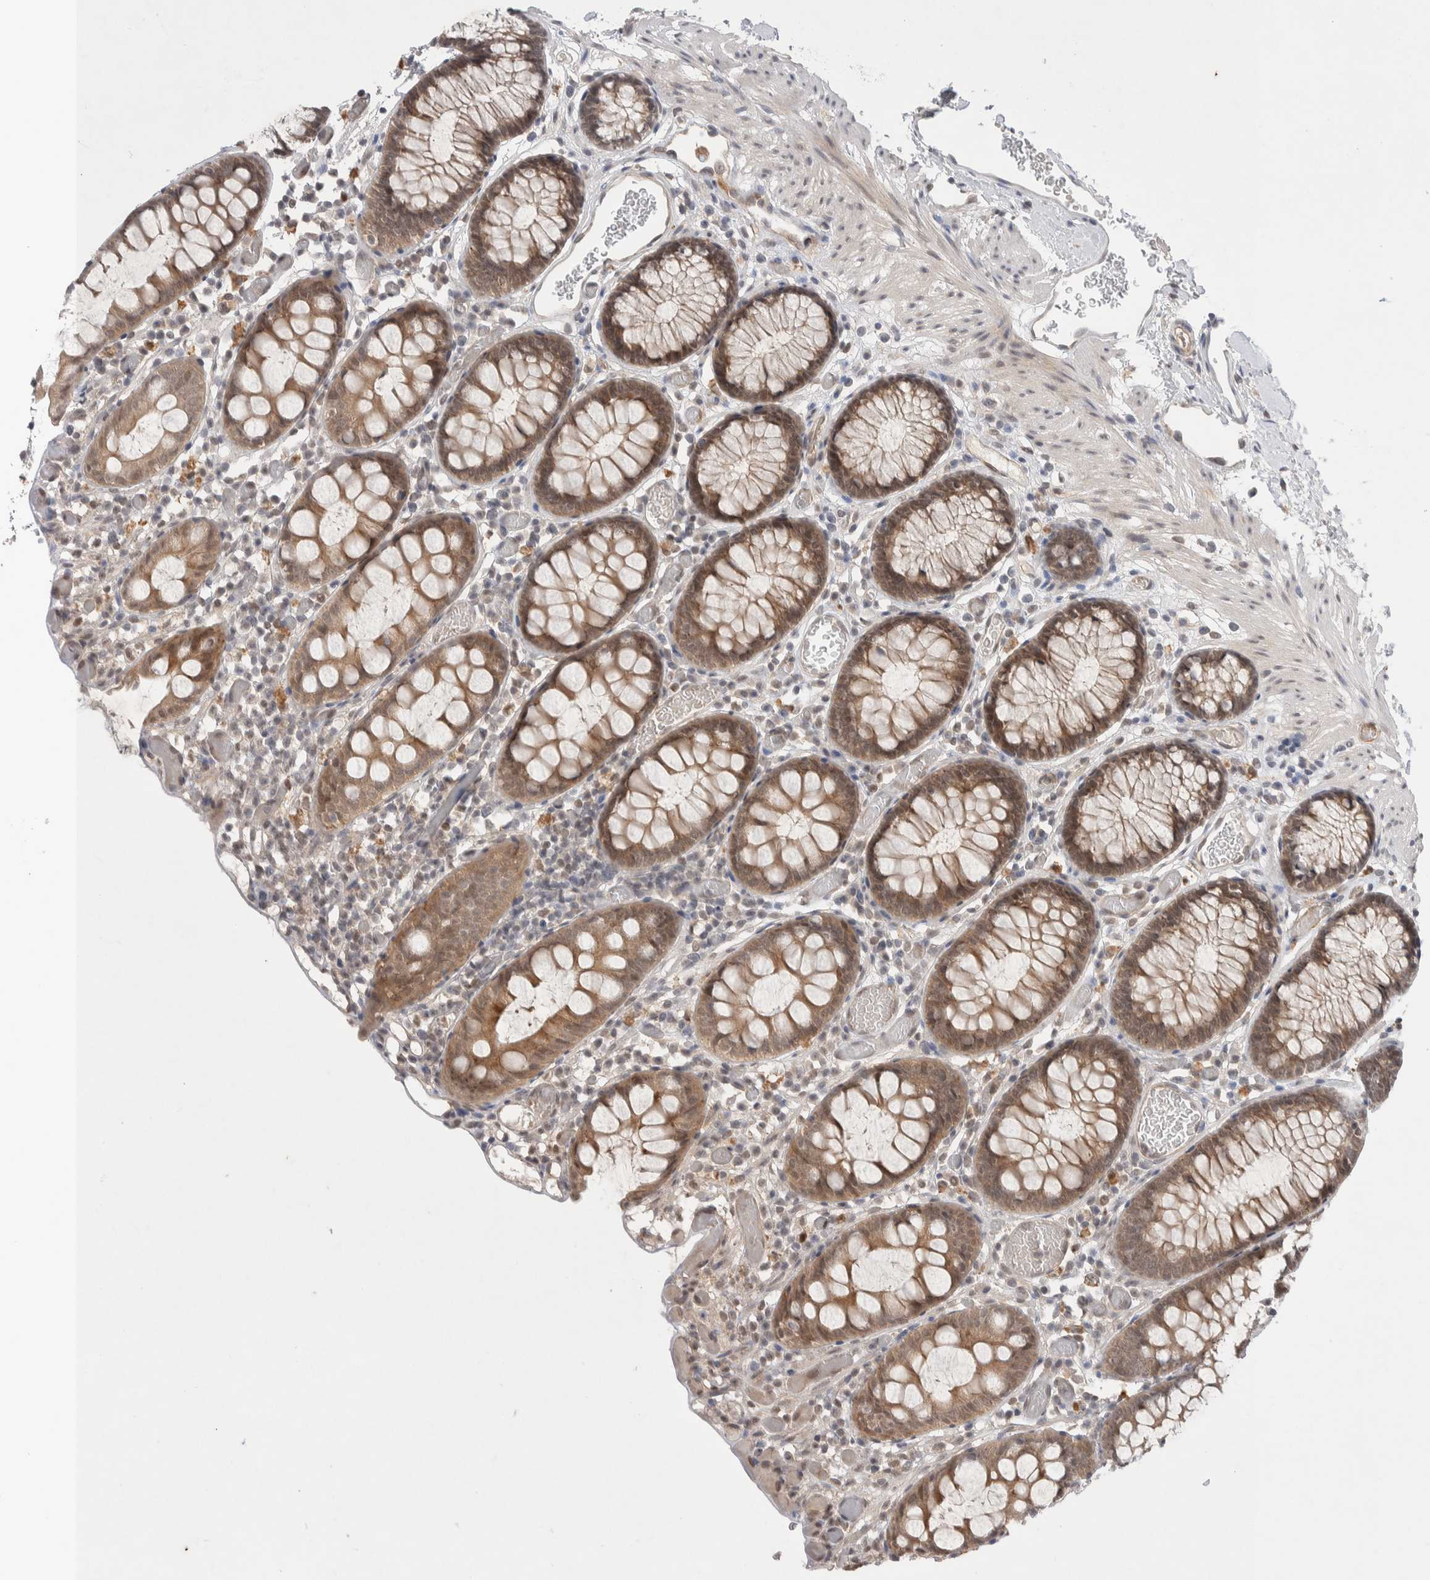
{"staining": {"intensity": "negative", "quantity": "none", "location": "none"}, "tissue": "colon", "cell_type": "Endothelial cells", "image_type": "normal", "snomed": [{"axis": "morphology", "description": "Normal tissue, NOS"}, {"axis": "topography", "description": "Colon"}], "caption": "This image is of unremarkable colon stained with IHC to label a protein in brown with the nuclei are counter-stained blue. There is no positivity in endothelial cells.", "gene": "ZNF704", "patient": {"sex": "male", "age": 14}}